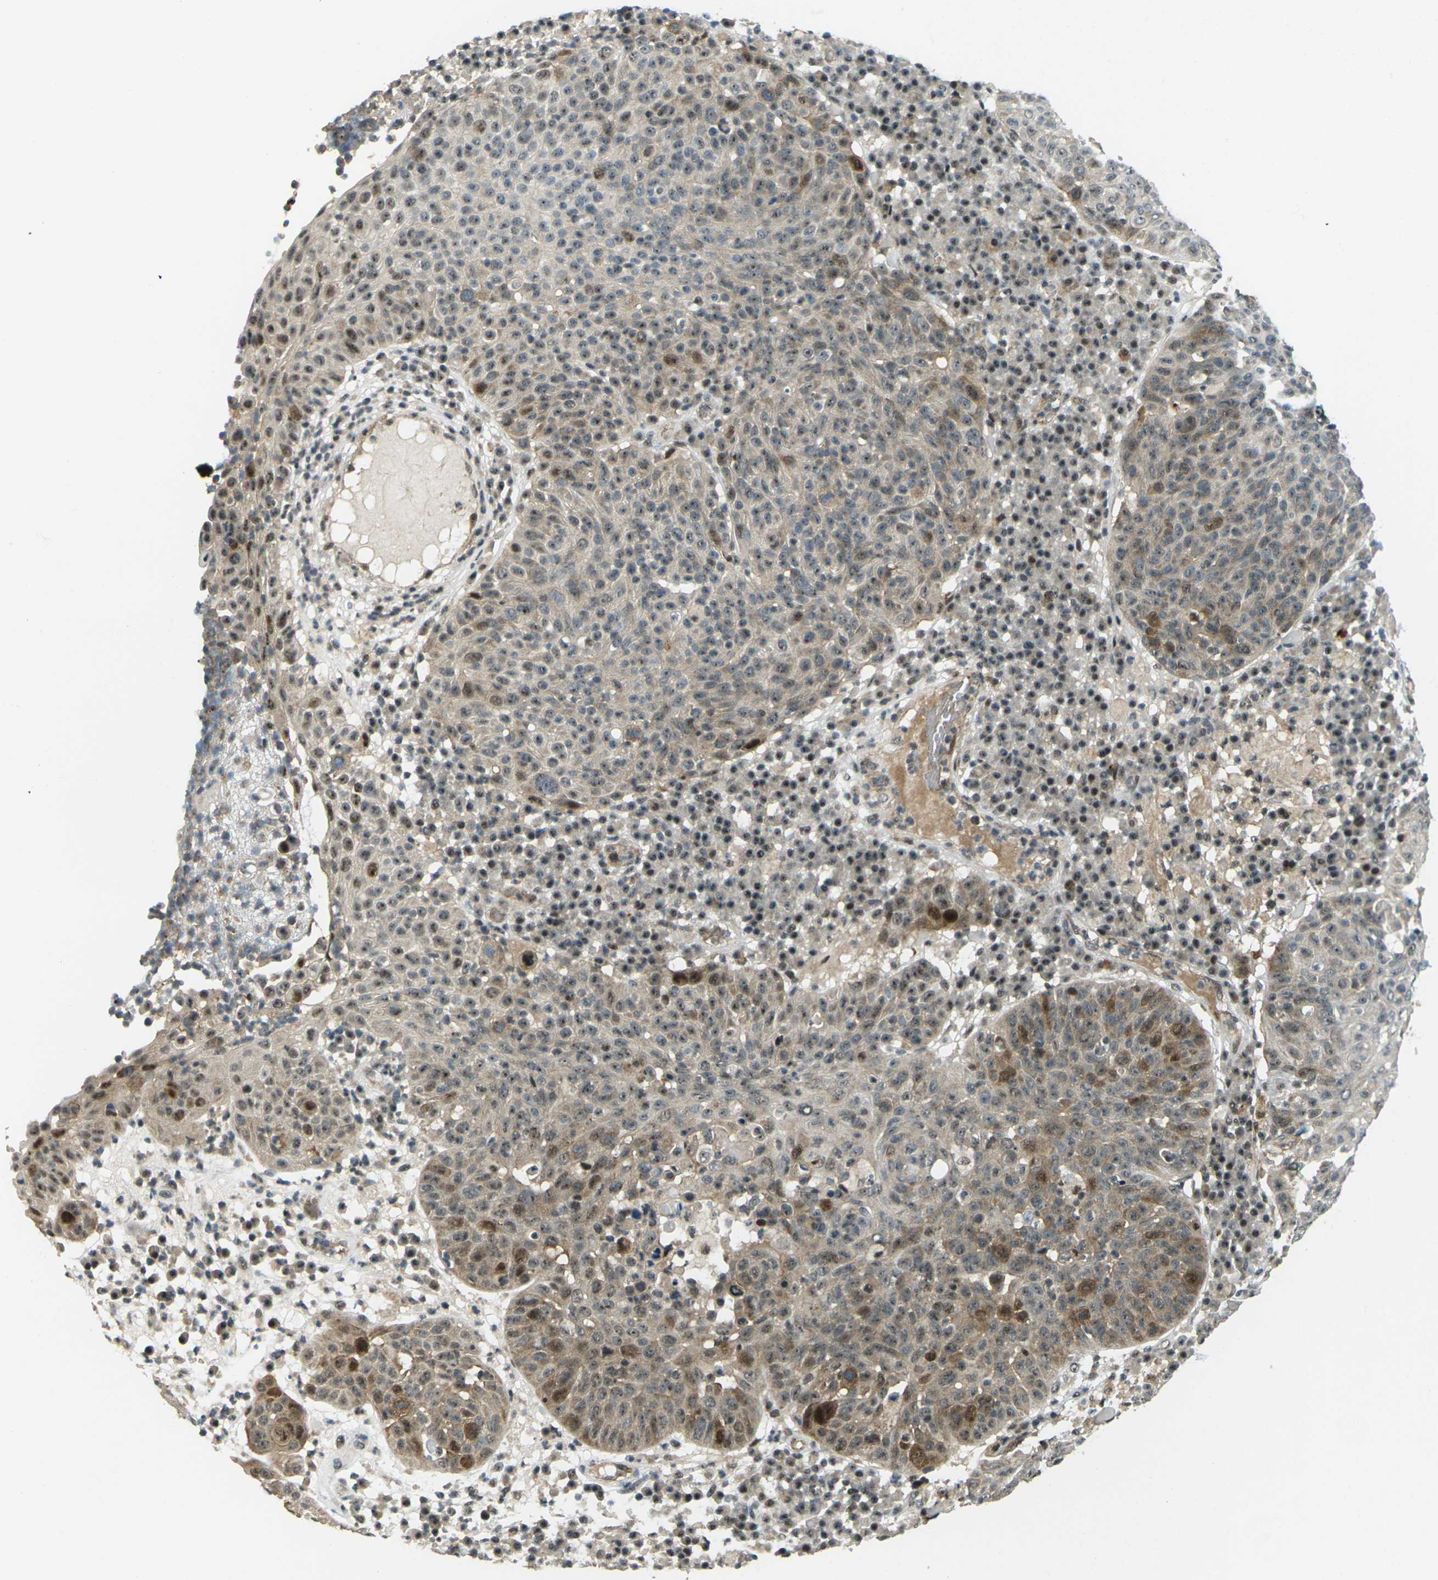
{"staining": {"intensity": "moderate", "quantity": ">75%", "location": "cytoplasmic/membranous,nuclear"}, "tissue": "skin cancer", "cell_type": "Tumor cells", "image_type": "cancer", "snomed": [{"axis": "morphology", "description": "Squamous cell carcinoma in situ, NOS"}, {"axis": "morphology", "description": "Squamous cell carcinoma, NOS"}, {"axis": "topography", "description": "Skin"}], "caption": "Protein staining of skin cancer (squamous cell carcinoma) tissue reveals moderate cytoplasmic/membranous and nuclear staining in approximately >75% of tumor cells.", "gene": "UBE2S", "patient": {"sex": "male", "age": 93}}